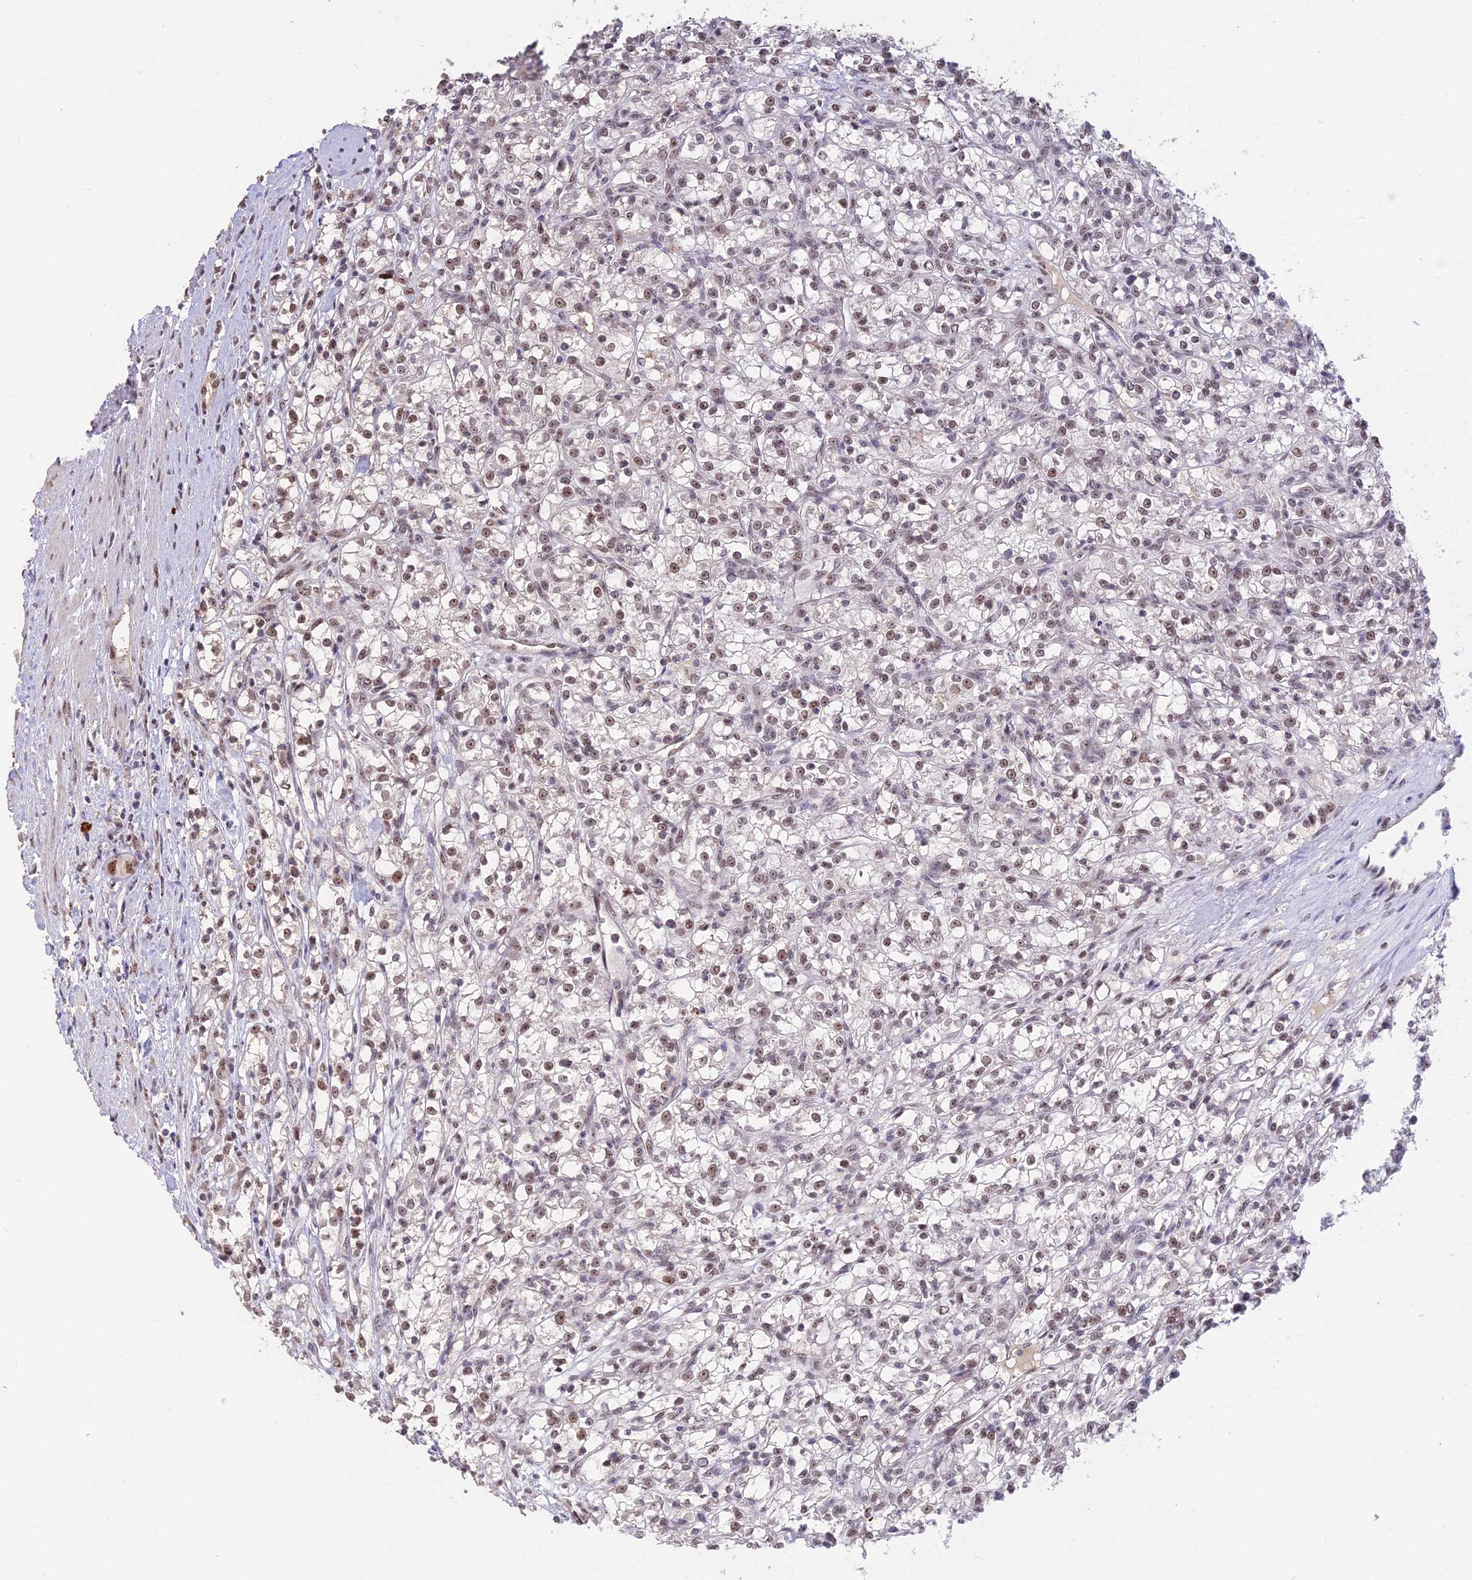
{"staining": {"intensity": "weak", "quantity": "<25%", "location": "nuclear"}, "tissue": "renal cancer", "cell_type": "Tumor cells", "image_type": "cancer", "snomed": [{"axis": "morphology", "description": "Adenocarcinoma, NOS"}, {"axis": "topography", "description": "Kidney"}], "caption": "DAB (3,3'-diaminobenzidine) immunohistochemical staining of human adenocarcinoma (renal) reveals no significant staining in tumor cells. Brightfield microscopy of IHC stained with DAB (3,3'-diaminobenzidine) (brown) and hematoxylin (blue), captured at high magnification.", "gene": "POLR1G", "patient": {"sex": "female", "age": 59}}